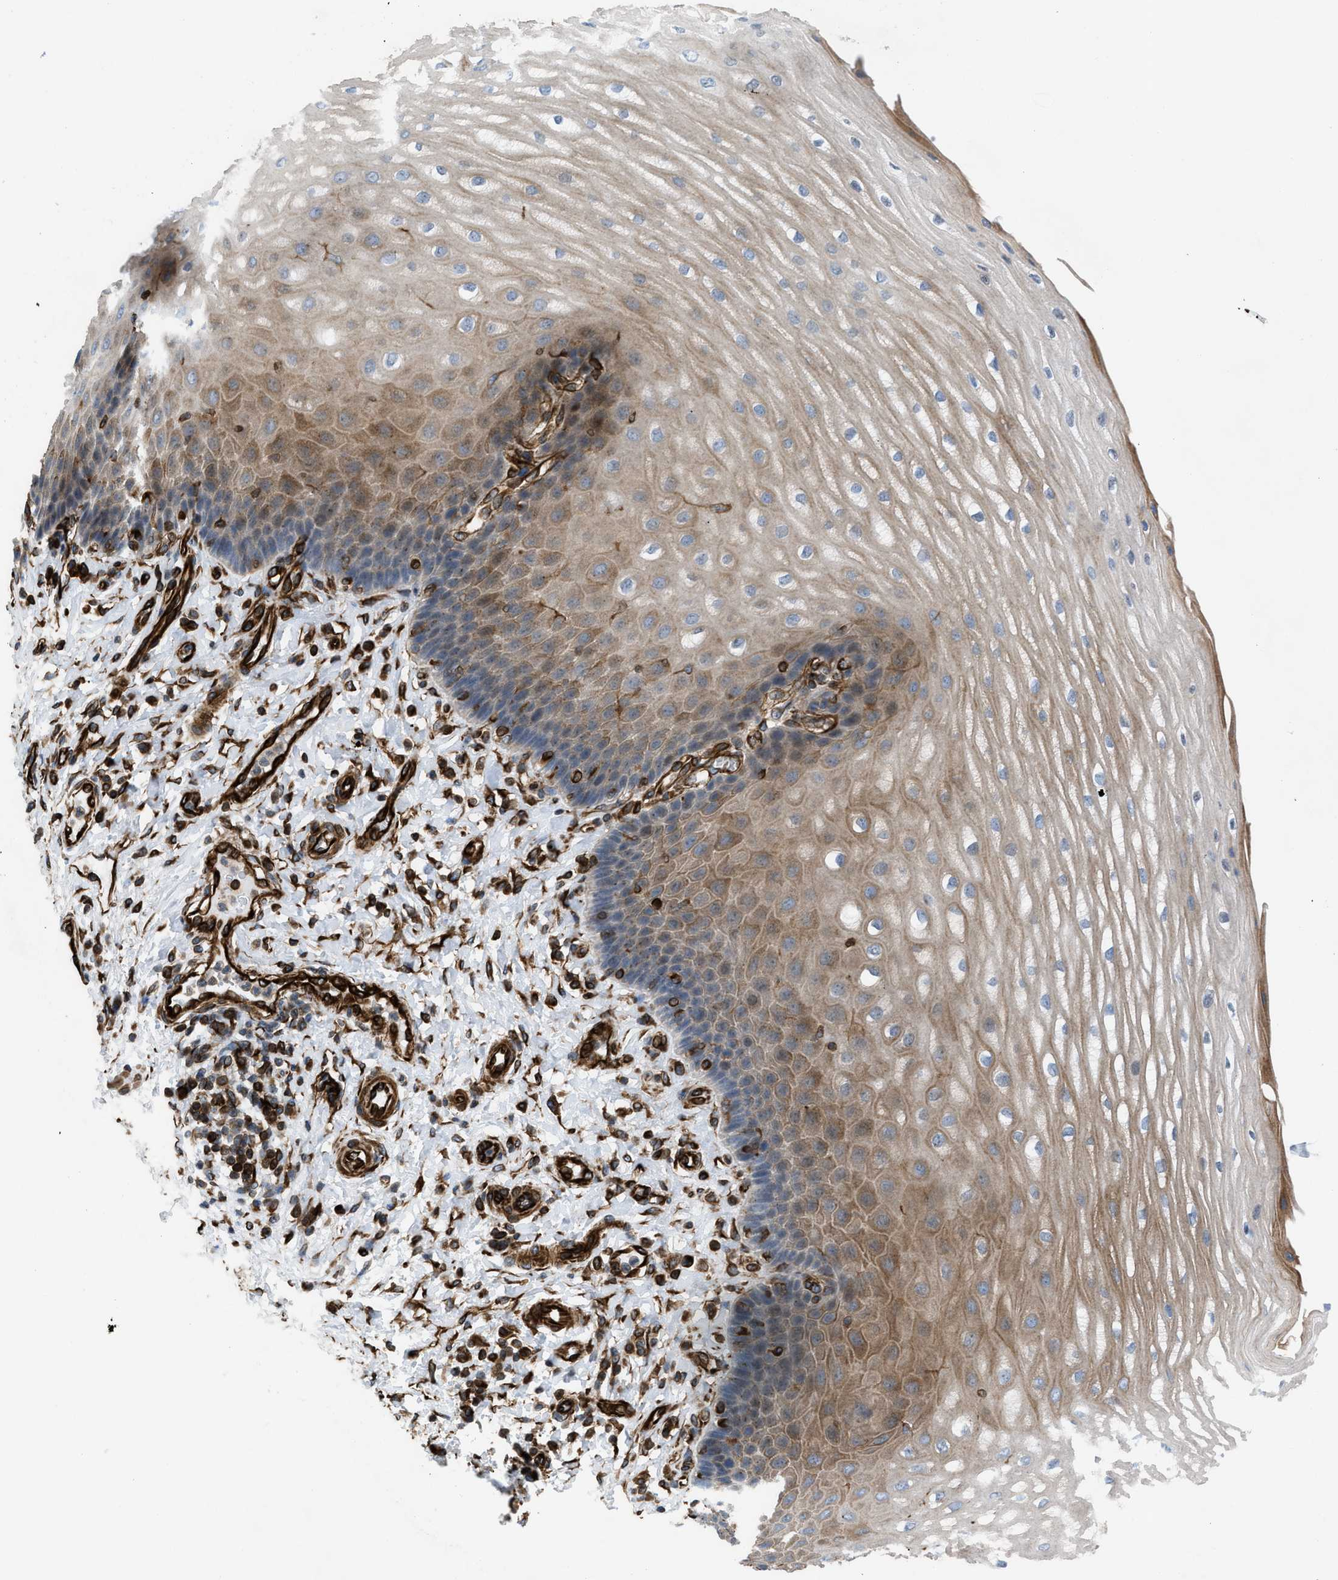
{"staining": {"intensity": "moderate", "quantity": "25%-75%", "location": "cytoplasmic/membranous"}, "tissue": "esophagus", "cell_type": "Squamous epithelial cells", "image_type": "normal", "snomed": [{"axis": "morphology", "description": "Normal tissue, NOS"}, {"axis": "topography", "description": "Esophagus"}], "caption": "Immunohistochemistry image of unremarkable human esophagus stained for a protein (brown), which reveals medium levels of moderate cytoplasmic/membranous staining in about 25%-75% of squamous epithelial cells.", "gene": "PTPRE", "patient": {"sex": "male", "age": 54}}